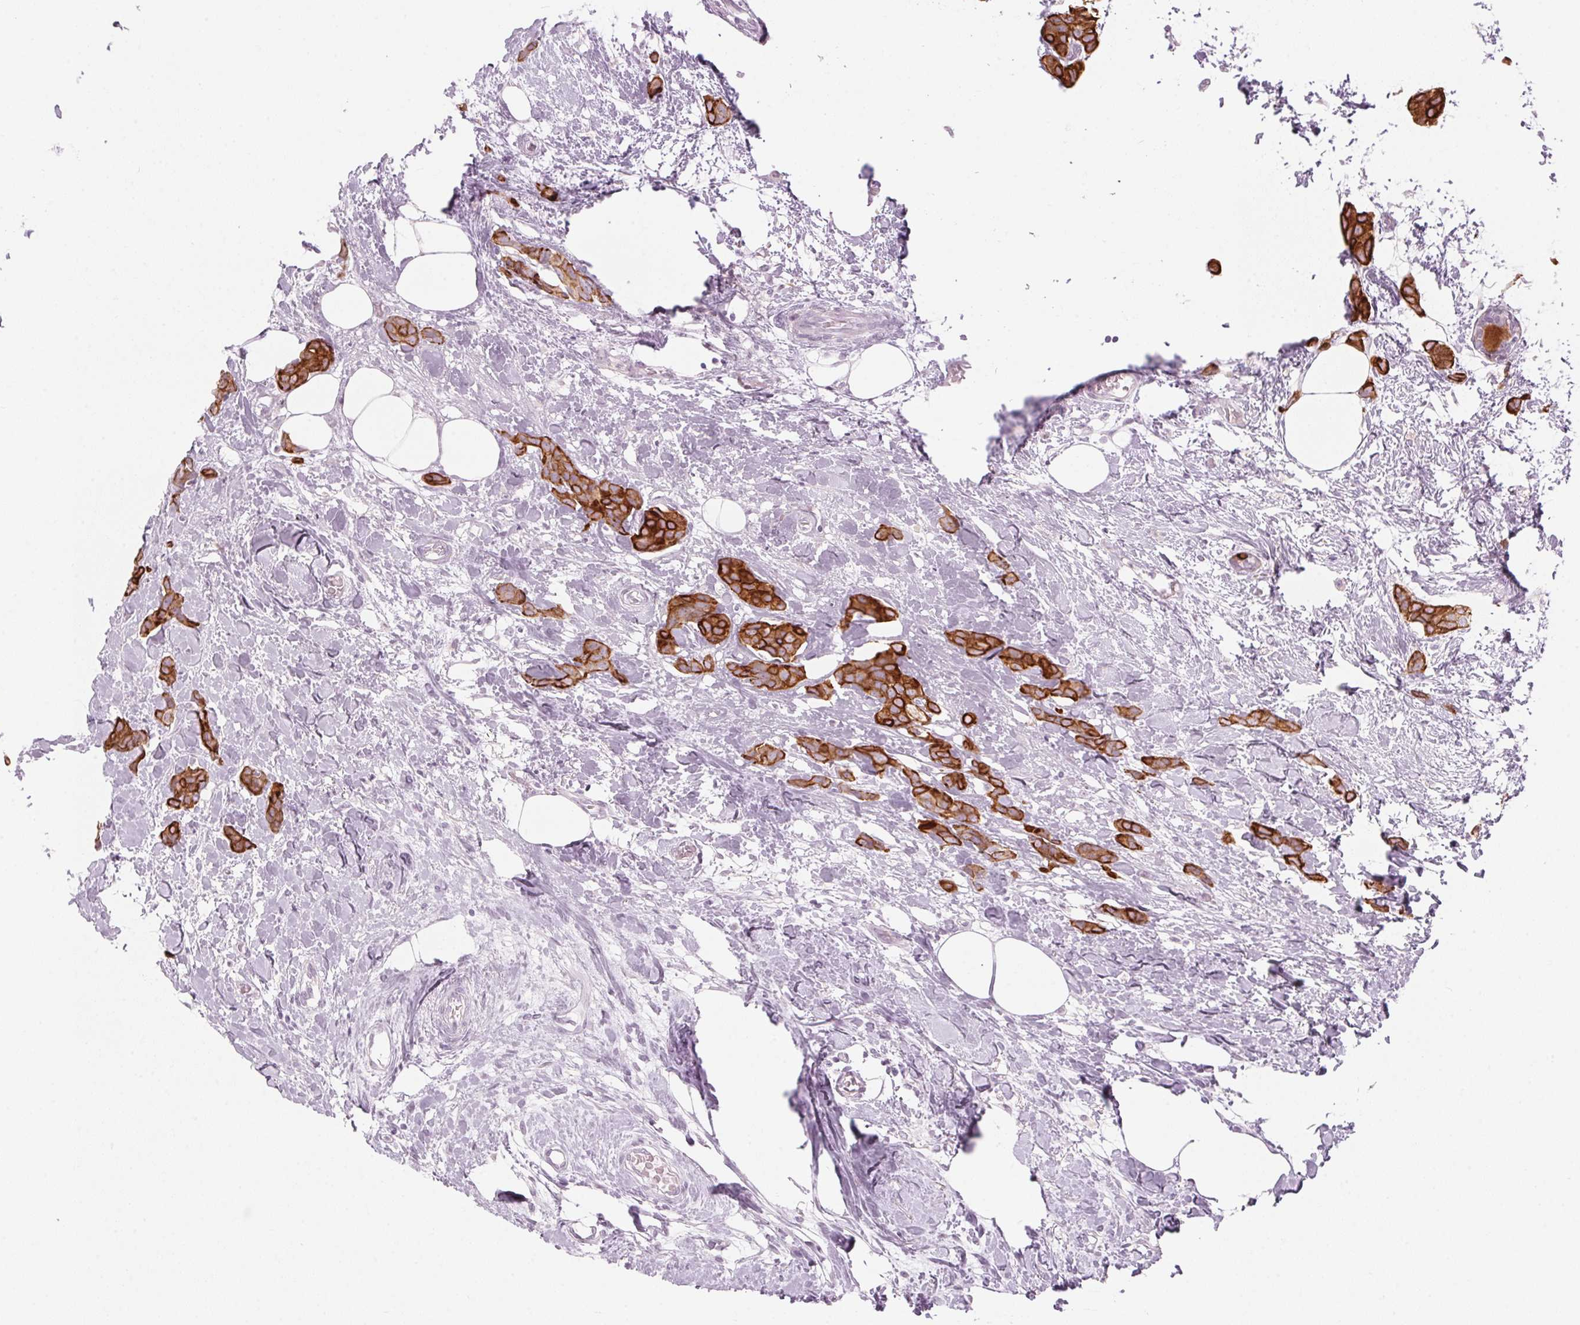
{"staining": {"intensity": "strong", "quantity": ">75%", "location": "cytoplasmic/membranous"}, "tissue": "breast cancer", "cell_type": "Tumor cells", "image_type": "cancer", "snomed": [{"axis": "morphology", "description": "Duct carcinoma"}, {"axis": "topography", "description": "Breast"}], "caption": "Immunohistochemistry image of breast infiltrating ductal carcinoma stained for a protein (brown), which displays high levels of strong cytoplasmic/membranous expression in approximately >75% of tumor cells.", "gene": "SCTR", "patient": {"sex": "female", "age": 62}}